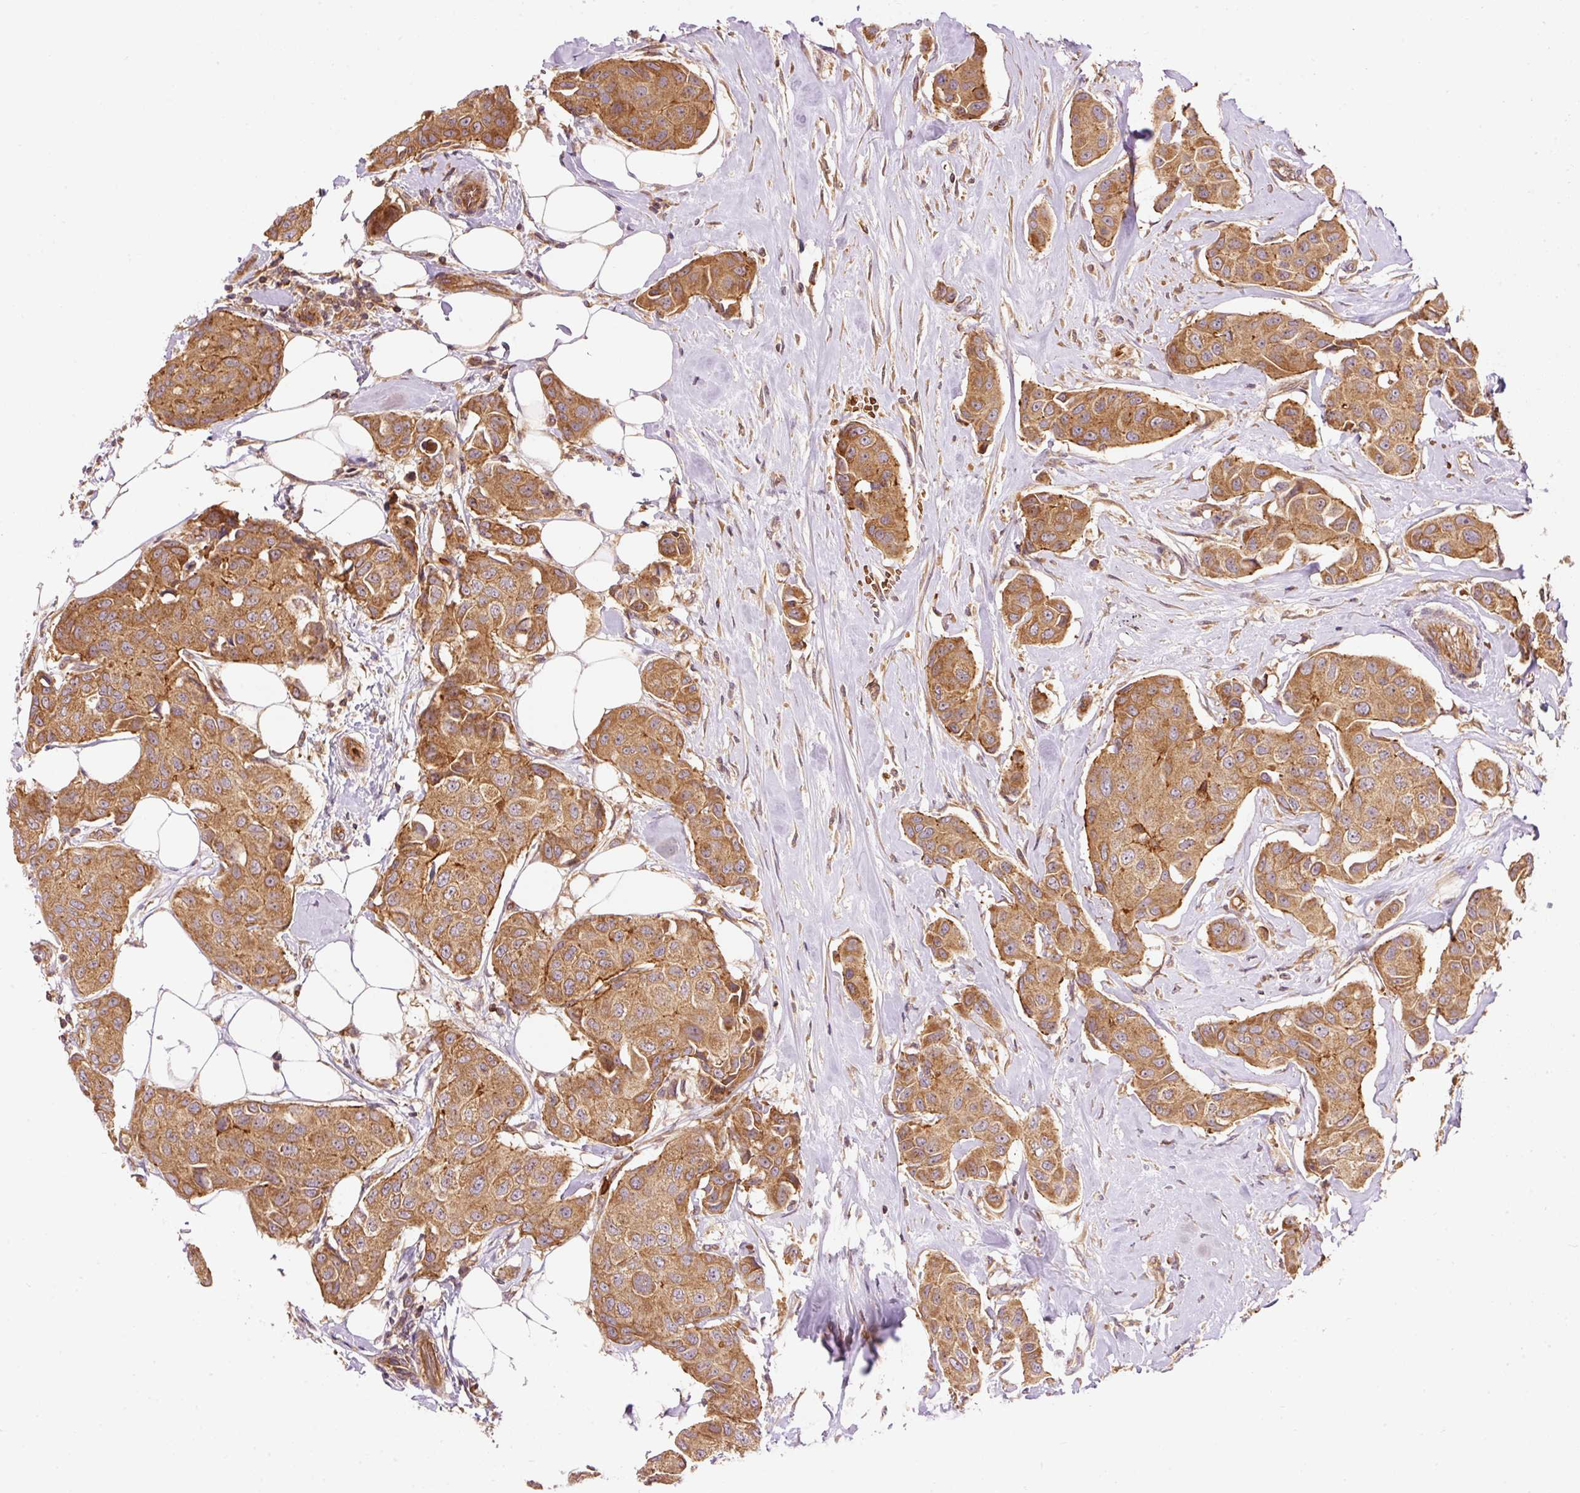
{"staining": {"intensity": "moderate", "quantity": ">75%", "location": "cytoplasmic/membranous"}, "tissue": "breast cancer", "cell_type": "Tumor cells", "image_type": "cancer", "snomed": [{"axis": "morphology", "description": "Duct carcinoma"}, {"axis": "topography", "description": "Breast"}, {"axis": "topography", "description": "Lymph node"}], "caption": "Breast cancer stained with DAB (3,3'-diaminobenzidine) immunohistochemistry (IHC) reveals medium levels of moderate cytoplasmic/membranous expression in about >75% of tumor cells.", "gene": "ADCY4", "patient": {"sex": "female", "age": 80}}